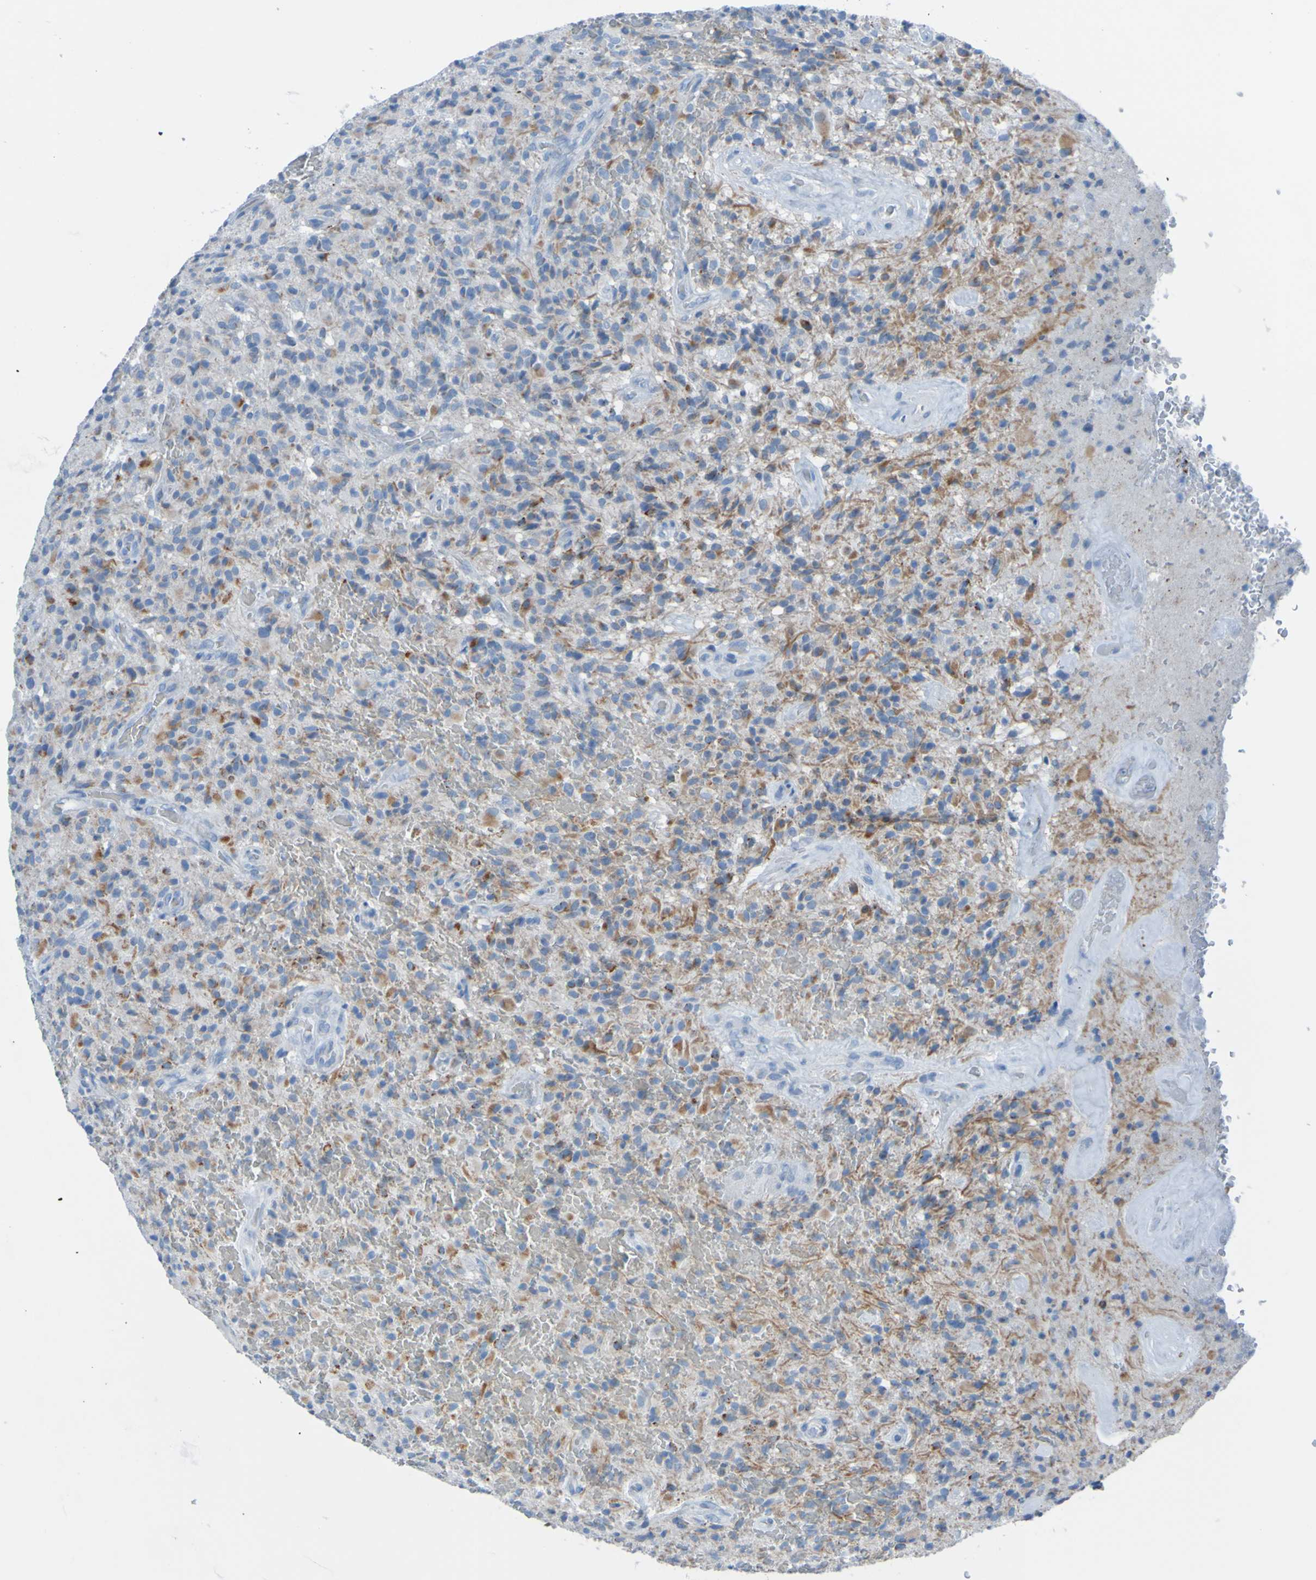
{"staining": {"intensity": "moderate", "quantity": "<25%", "location": "cytoplasmic/membranous"}, "tissue": "glioma", "cell_type": "Tumor cells", "image_type": "cancer", "snomed": [{"axis": "morphology", "description": "Glioma, malignant, High grade"}, {"axis": "topography", "description": "Brain"}], "caption": "Glioma stained with immunohistochemistry (IHC) reveals moderate cytoplasmic/membranous positivity in approximately <25% of tumor cells.", "gene": "ACMSD", "patient": {"sex": "male", "age": 71}}